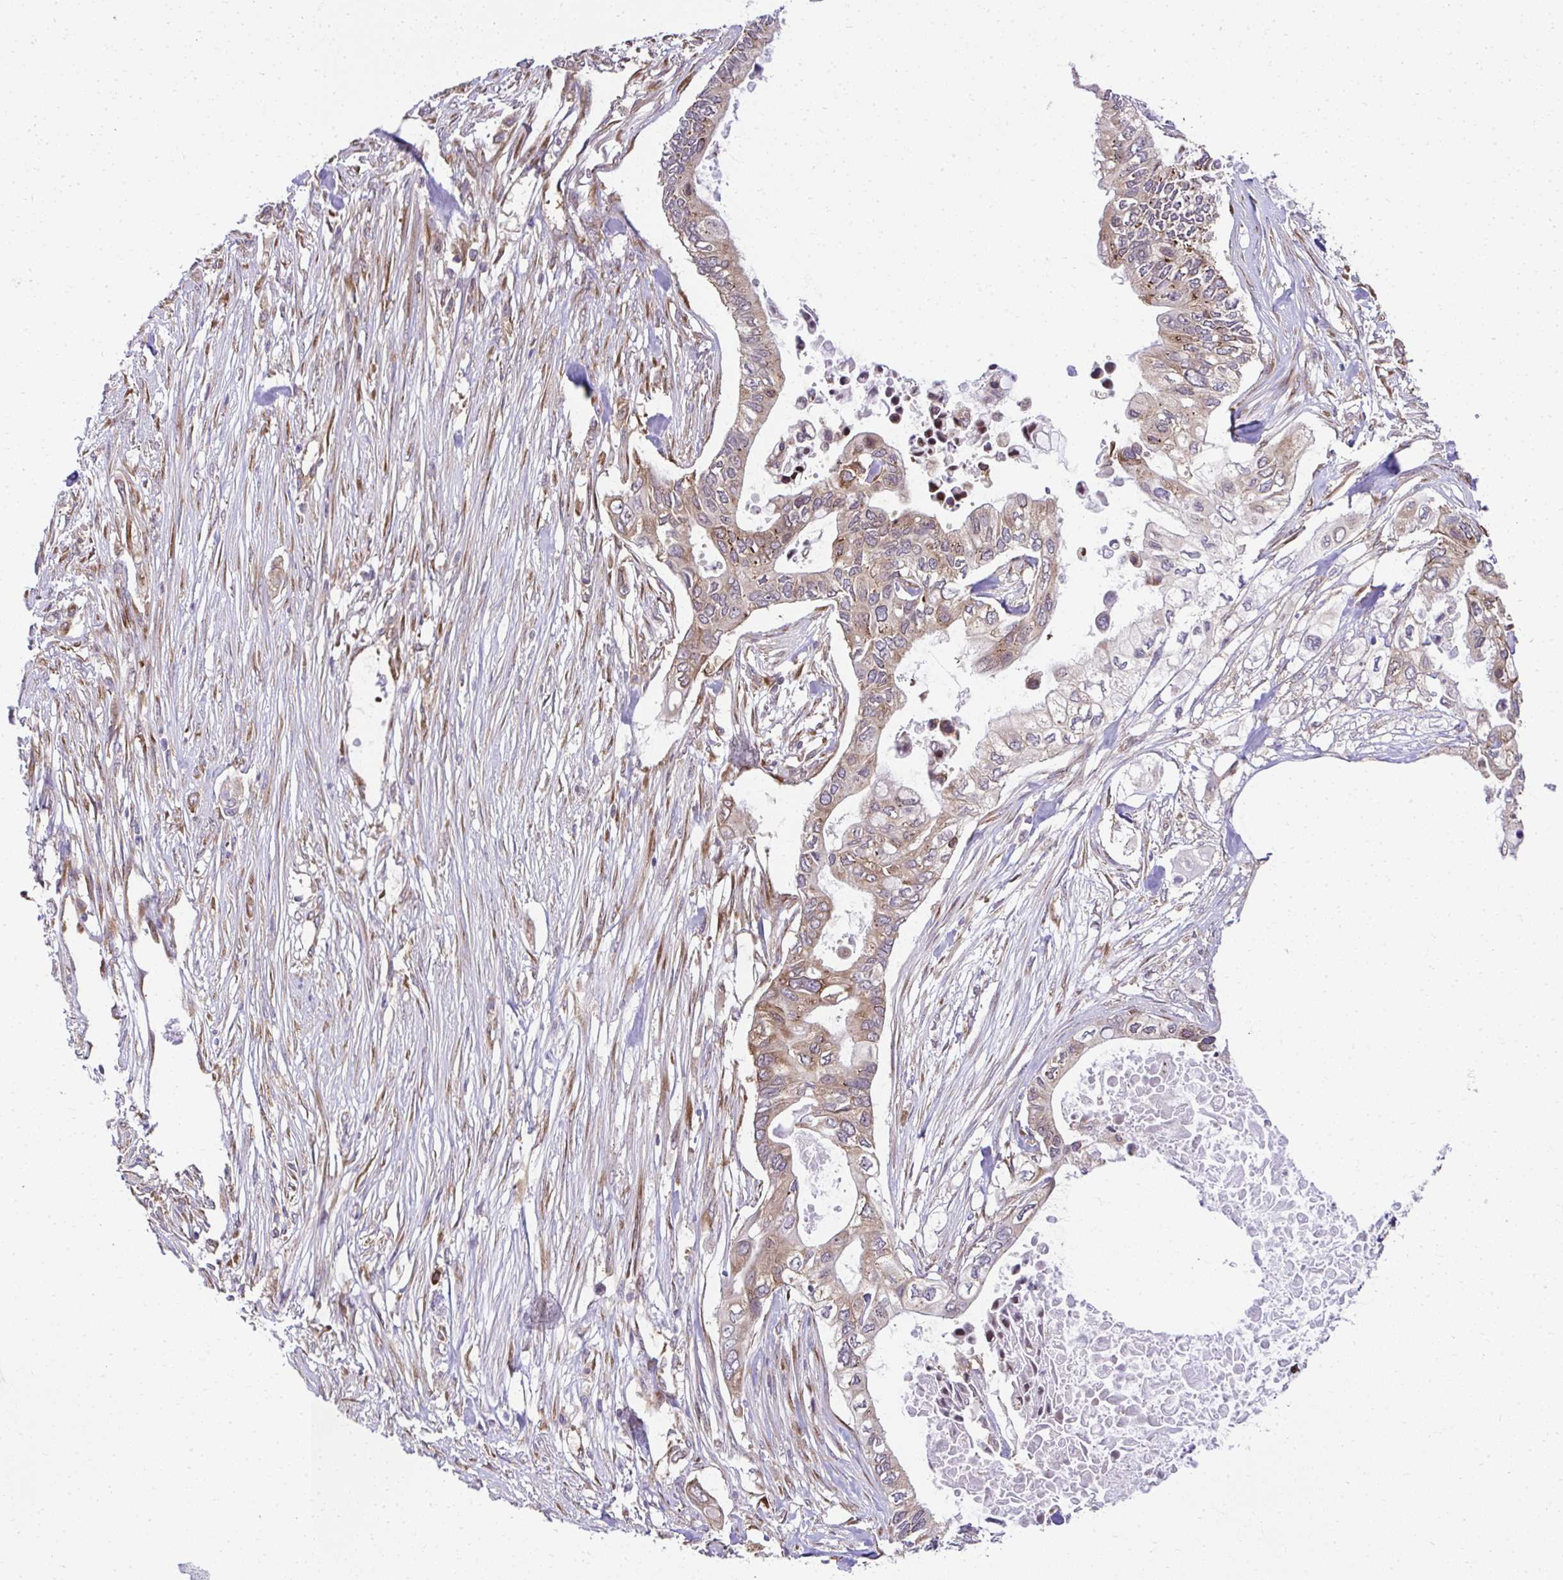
{"staining": {"intensity": "moderate", "quantity": ">75%", "location": "cytoplasmic/membranous"}, "tissue": "pancreatic cancer", "cell_type": "Tumor cells", "image_type": "cancer", "snomed": [{"axis": "morphology", "description": "Adenocarcinoma, NOS"}, {"axis": "topography", "description": "Pancreas"}], "caption": "Protein staining shows moderate cytoplasmic/membranous expression in about >75% of tumor cells in adenocarcinoma (pancreatic). The protein of interest is shown in brown color, while the nuclei are stained blue.", "gene": "RPS7", "patient": {"sex": "female", "age": 63}}